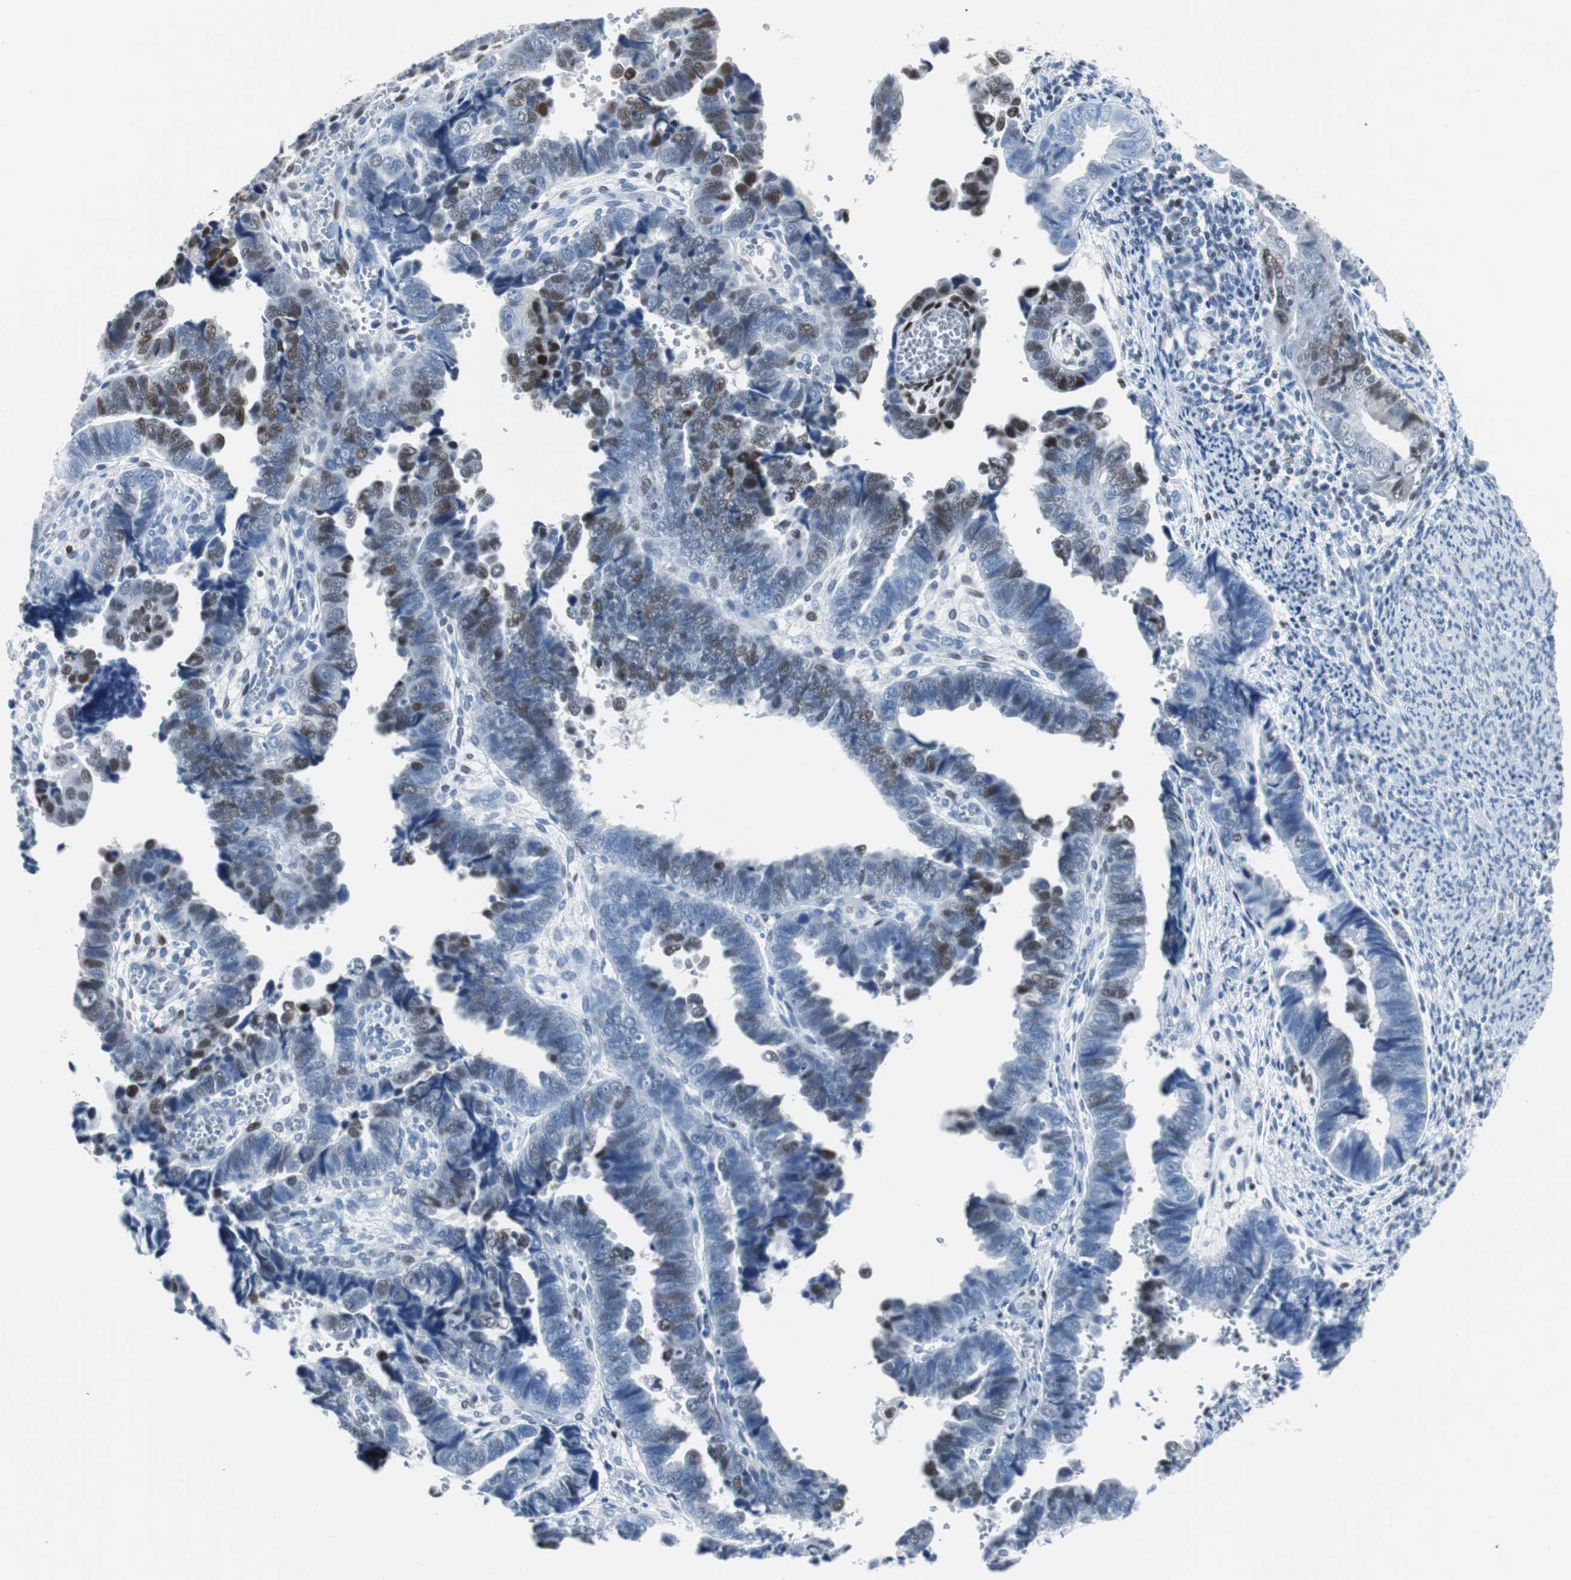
{"staining": {"intensity": "moderate", "quantity": "25%-75%", "location": "nuclear"}, "tissue": "endometrial cancer", "cell_type": "Tumor cells", "image_type": "cancer", "snomed": [{"axis": "morphology", "description": "Adenocarcinoma, NOS"}, {"axis": "topography", "description": "Endometrium"}], "caption": "This is an image of immunohistochemistry (IHC) staining of endometrial adenocarcinoma, which shows moderate positivity in the nuclear of tumor cells.", "gene": "JUN", "patient": {"sex": "female", "age": 75}}